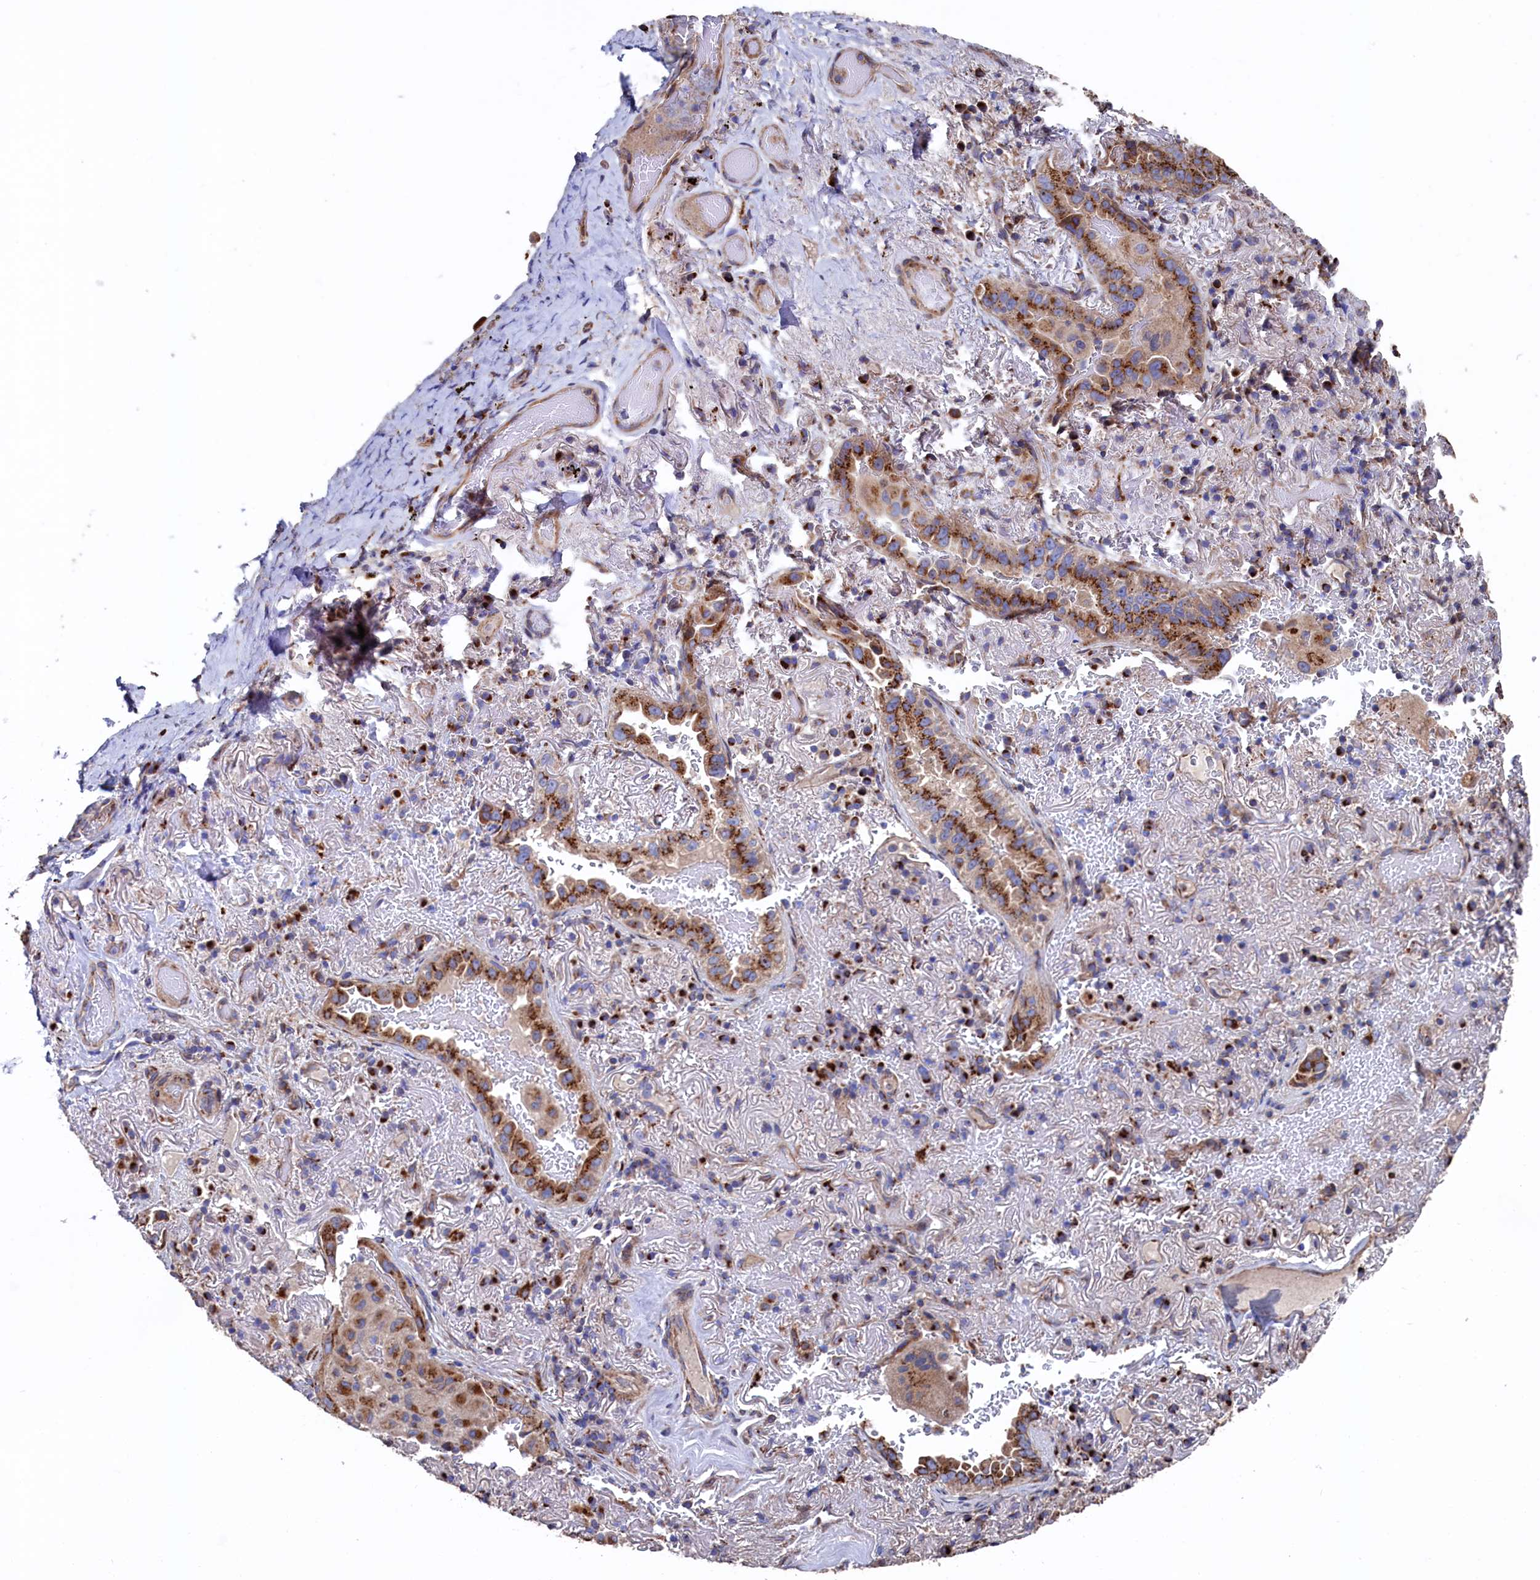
{"staining": {"intensity": "strong", "quantity": ">75%", "location": "cytoplasmic/membranous"}, "tissue": "lung cancer", "cell_type": "Tumor cells", "image_type": "cancer", "snomed": [{"axis": "morphology", "description": "Adenocarcinoma, NOS"}, {"axis": "topography", "description": "Lung"}], "caption": "Protein analysis of adenocarcinoma (lung) tissue demonstrates strong cytoplasmic/membranous expression in approximately >75% of tumor cells. Using DAB (brown) and hematoxylin (blue) stains, captured at high magnification using brightfield microscopy.", "gene": "PRRC1", "patient": {"sex": "female", "age": 69}}